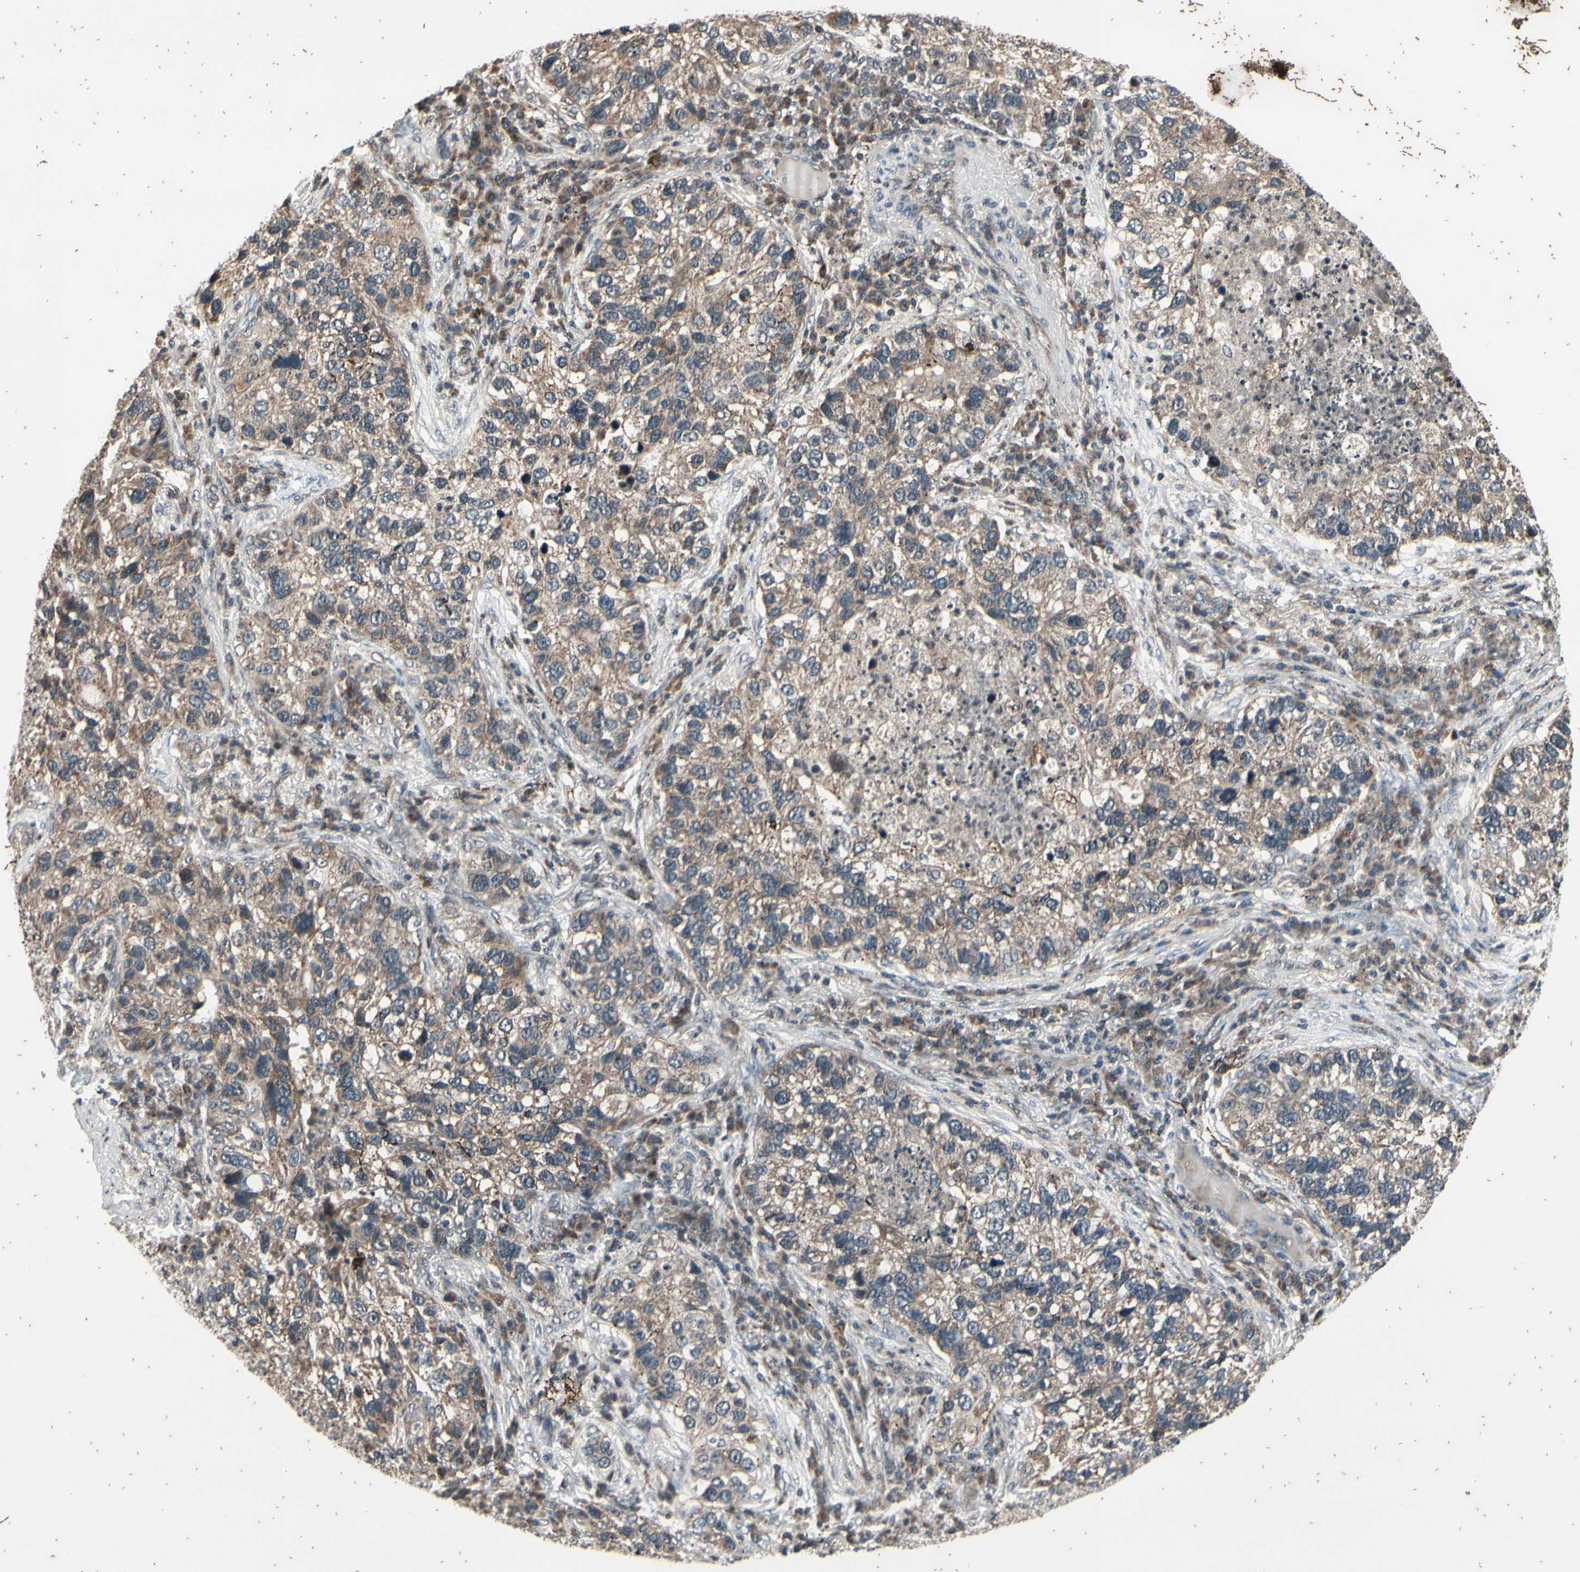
{"staining": {"intensity": "weak", "quantity": ">75%", "location": "cytoplasmic/membranous"}, "tissue": "lung cancer", "cell_type": "Tumor cells", "image_type": "cancer", "snomed": [{"axis": "morphology", "description": "Normal tissue, NOS"}, {"axis": "morphology", "description": "Adenocarcinoma, NOS"}, {"axis": "topography", "description": "Bronchus"}, {"axis": "topography", "description": "Lung"}], "caption": "Protein expression analysis of adenocarcinoma (lung) displays weak cytoplasmic/membranous expression in about >75% of tumor cells. (DAB (3,3'-diaminobenzidine) IHC, brown staining for protein, blue staining for nuclei).", "gene": "MBTPS2", "patient": {"sex": "male", "age": 54}}